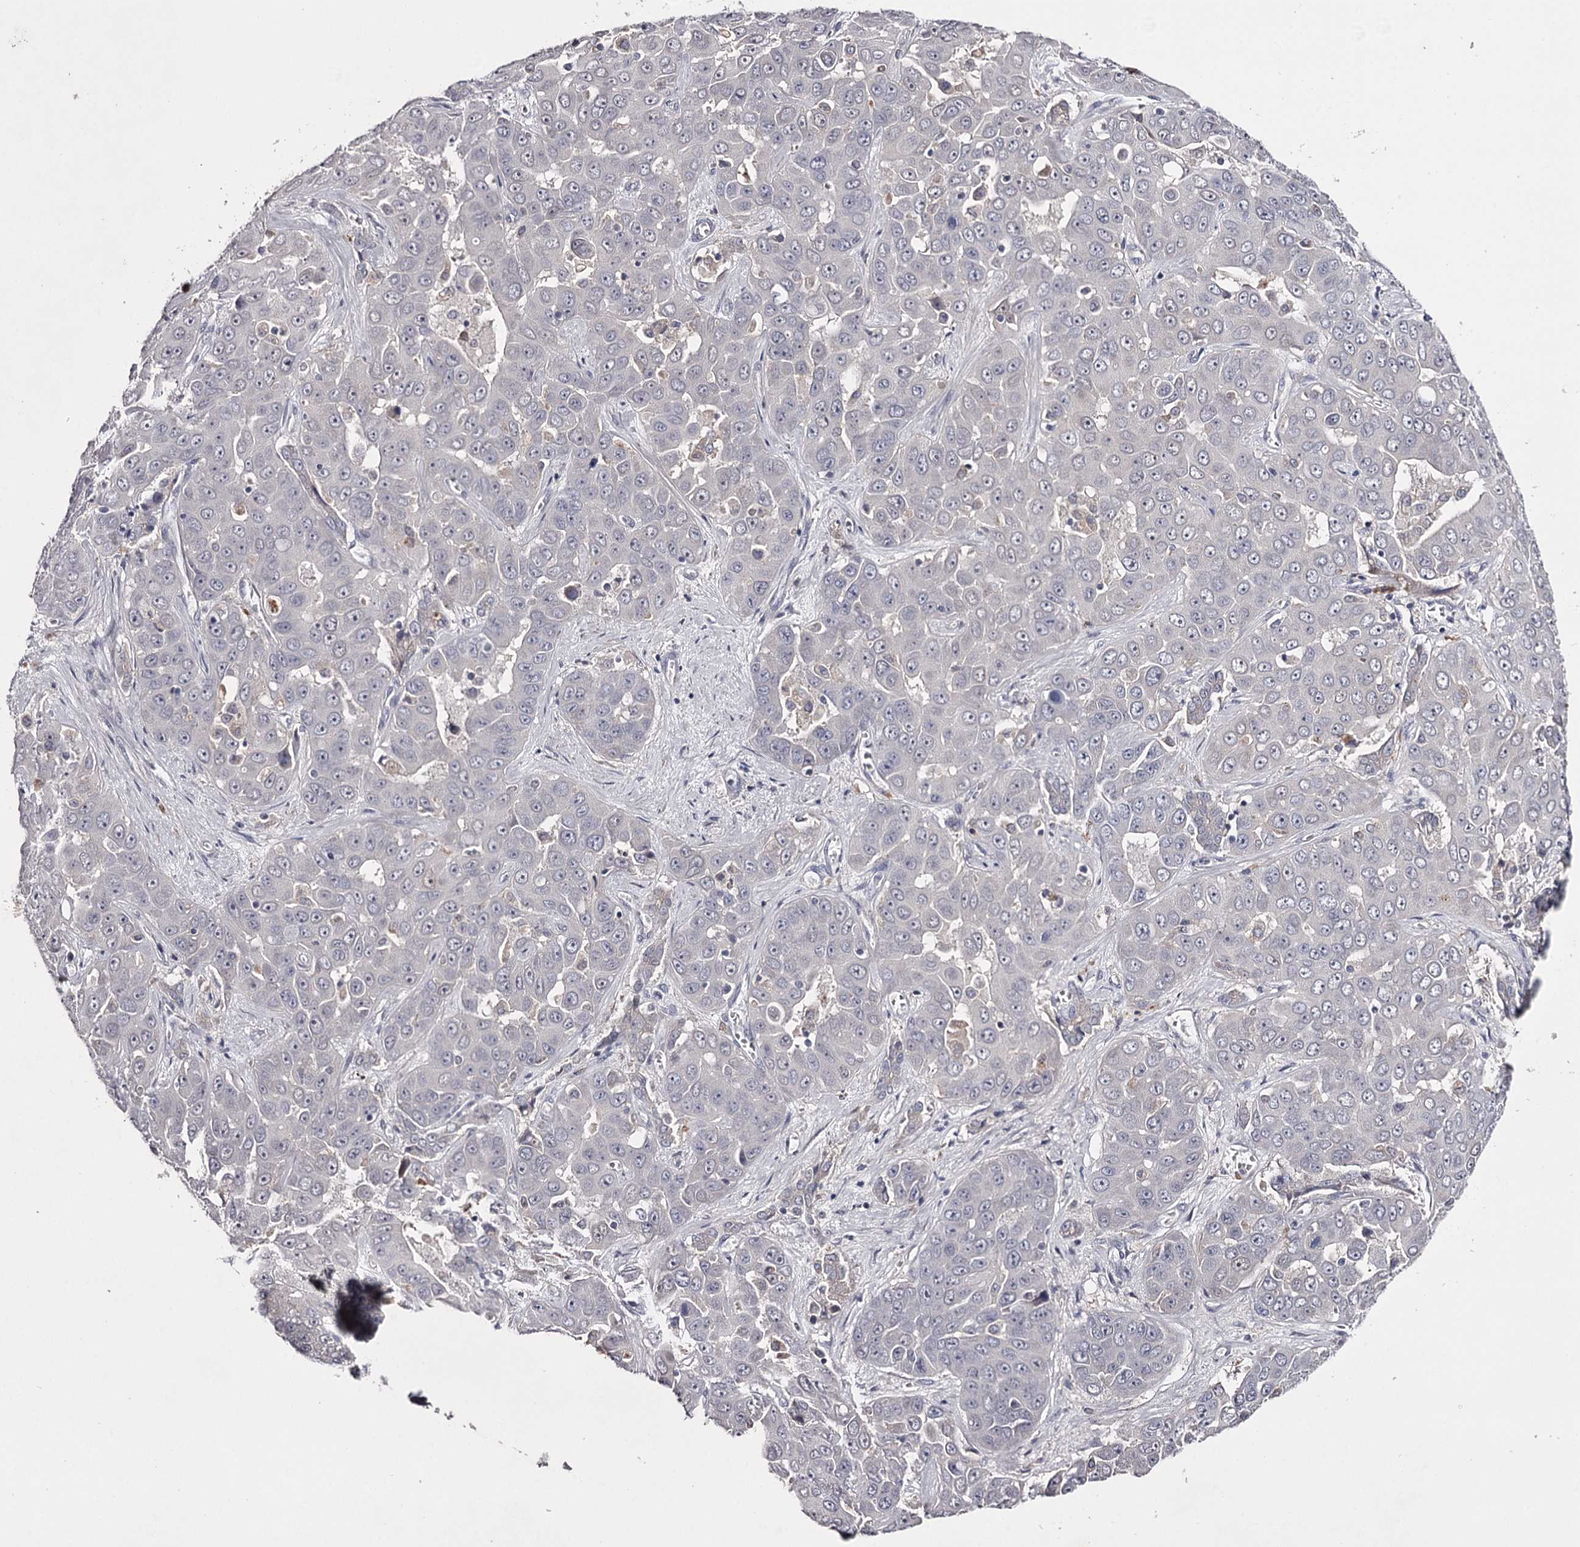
{"staining": {"intensity": "negative", "quantity": "none", "location": "none"}, "tissue": "liver cancer", "cell_type": "Tumor cells", "image_type": "cancer", "snomed": [{"axis": "morphology", "description": "Cholangiocarcinoma"}, {"axis": "topography", "description": "Liver"}], "caption": "This is an immunohistochemistry (IHC) photomicrograph of cholangiocarcinoma (liver). There is no expression in tumor cells.", "gene": "FDXACB1", "patient": {"sex": "female", "age": 52}}